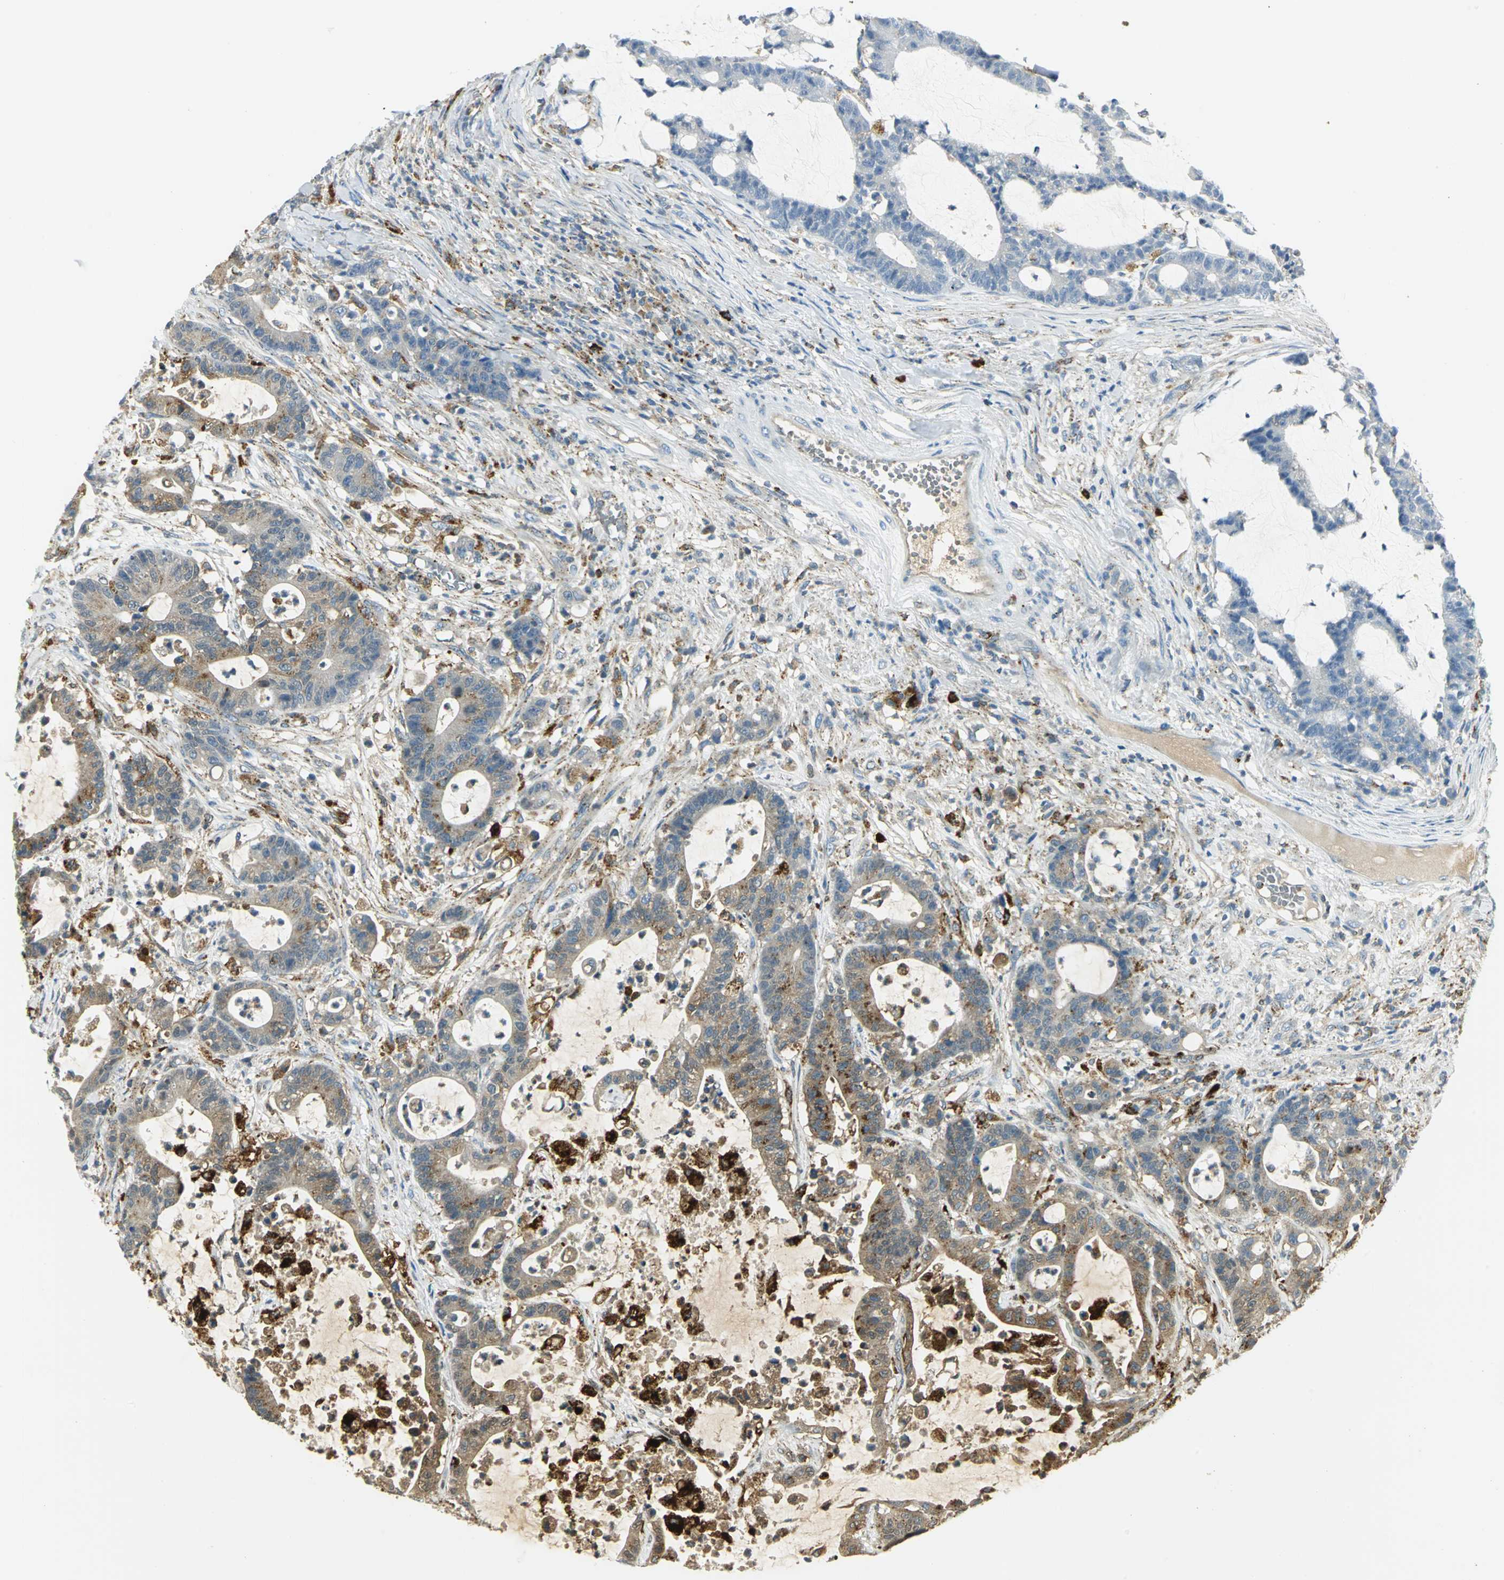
{"staining": {"intensity": "strong", "quantity": "25%-75%", "location": "cytoplasmic/membranous"}, "tissue": "colorectal cancer", "cell_type": "Tumor cells", "image_type": "cancer", "snomed": [{"axis": "morphology", "description": "Adenocarcinoma, NOS"}, {"axis": "topography", "description": "Colon"}], "caption": "Immunohistochemistry (IHC) of human adenocarcinoma (colorectal) demonstrates high levels of strong cytoplasmic/membranous staining in approximately 25%-75% of tumor cells. The protein of interest is stained brown, and the nuclei are stained in blue (DAB IHC with brightfield microscopy, high magnification).", "gene": "ARSA", "patient": {"sex": "female", "age": 84}}